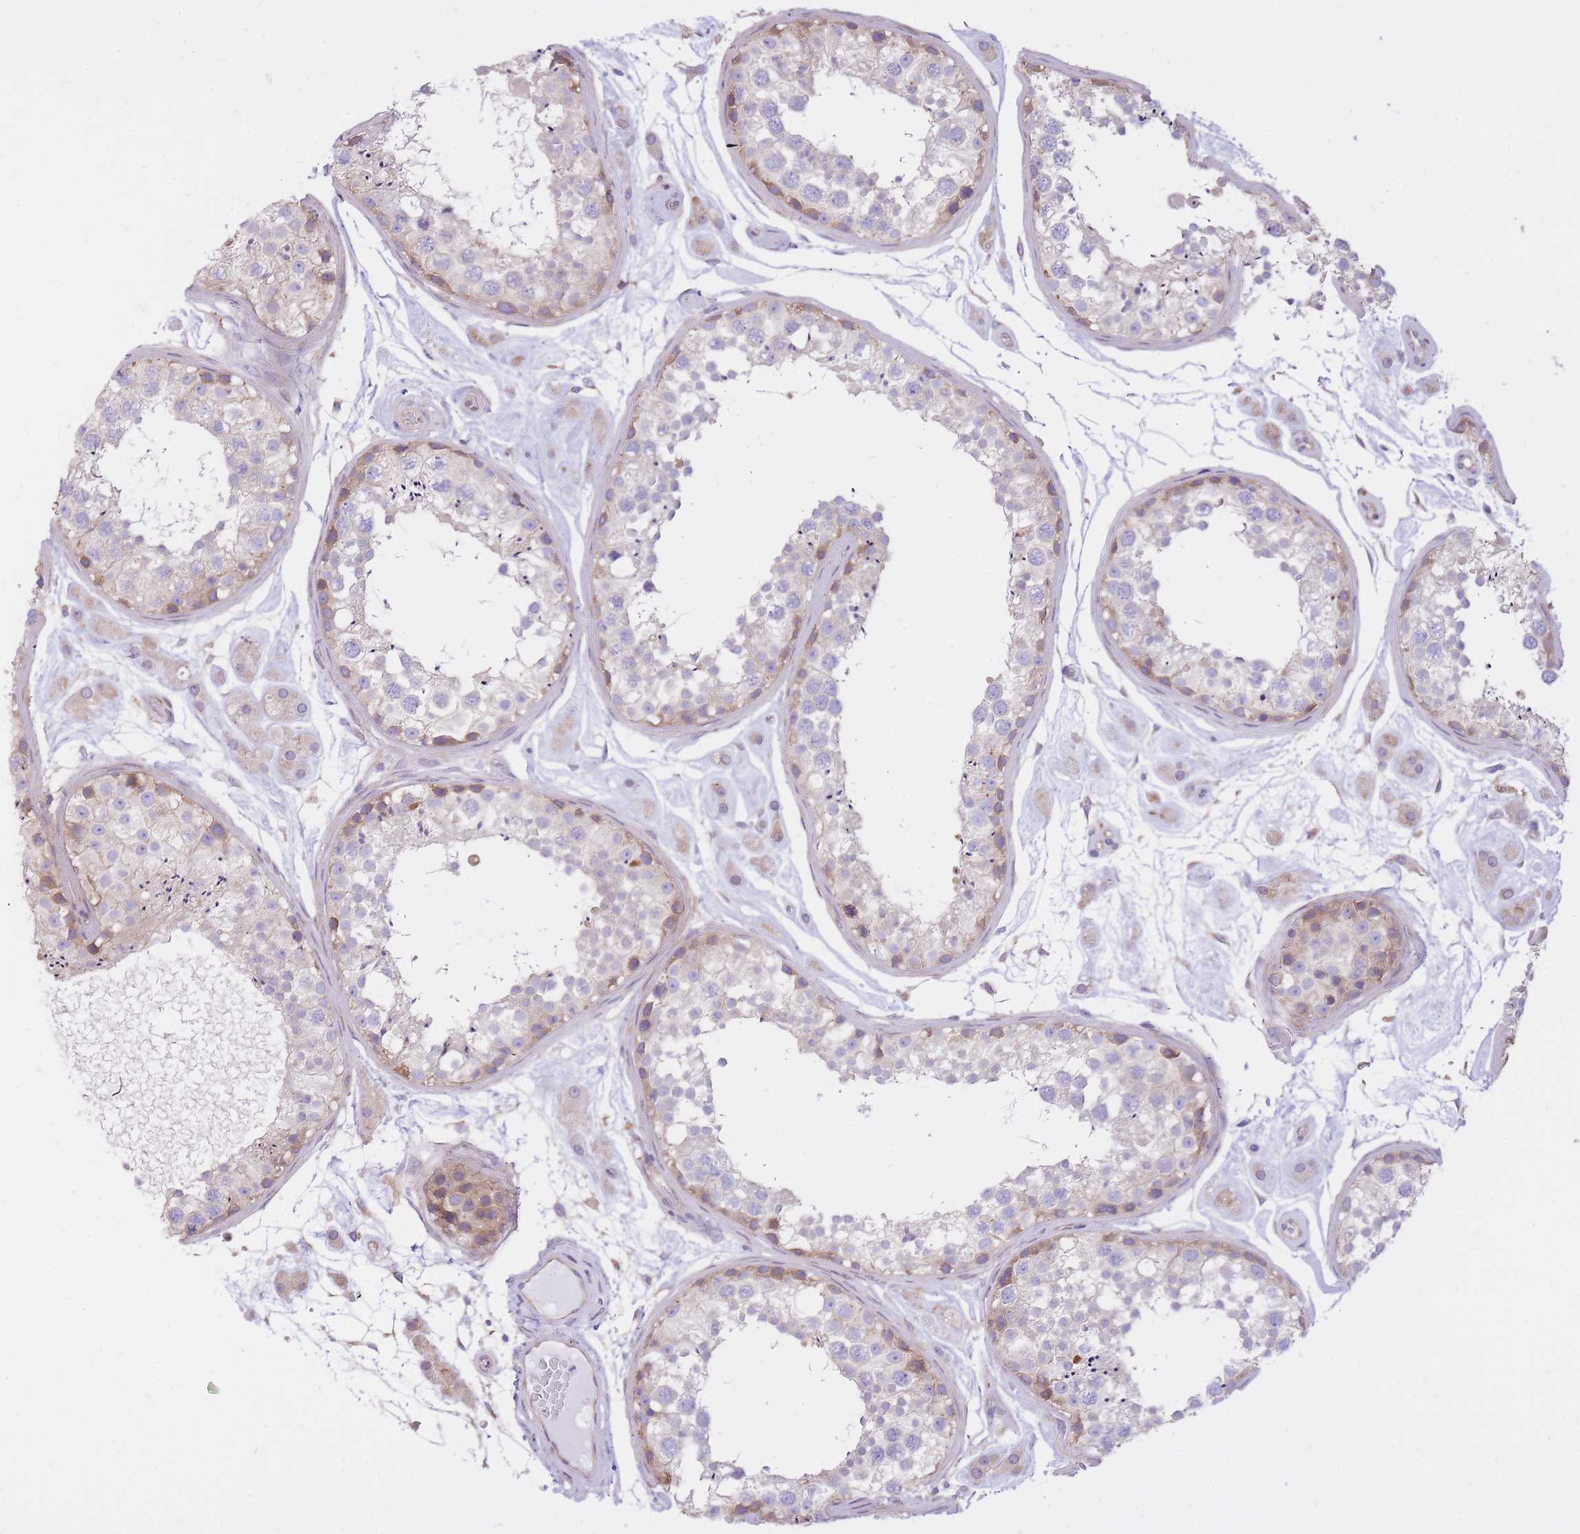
{"staining": {"intensity": "moderate", "quantity": "<25%", "location": "cytoplasmic/membranous"}, "tissue": "testis", "cell_type": "Cells in seminiferous ducts", "image_type": "normal", "snomed": [{"axis": "morphology", "description": "Normal tissue, NOS"}, {"axis": "topography", "description": "Testis"}], "caption": "DAB immunohistochemical staining of unremarkable testis exhibits moderate cytoplasmic/membranous protein expression in approximately <25% of cells in seminiferous ducts. The staining is performed using DAB brown chromogen to label protein expression. The nuclei are counter-stained blue using hematoxylin.", "gene": "GBP7", "patient": {"sex": "male", "age": 25}}